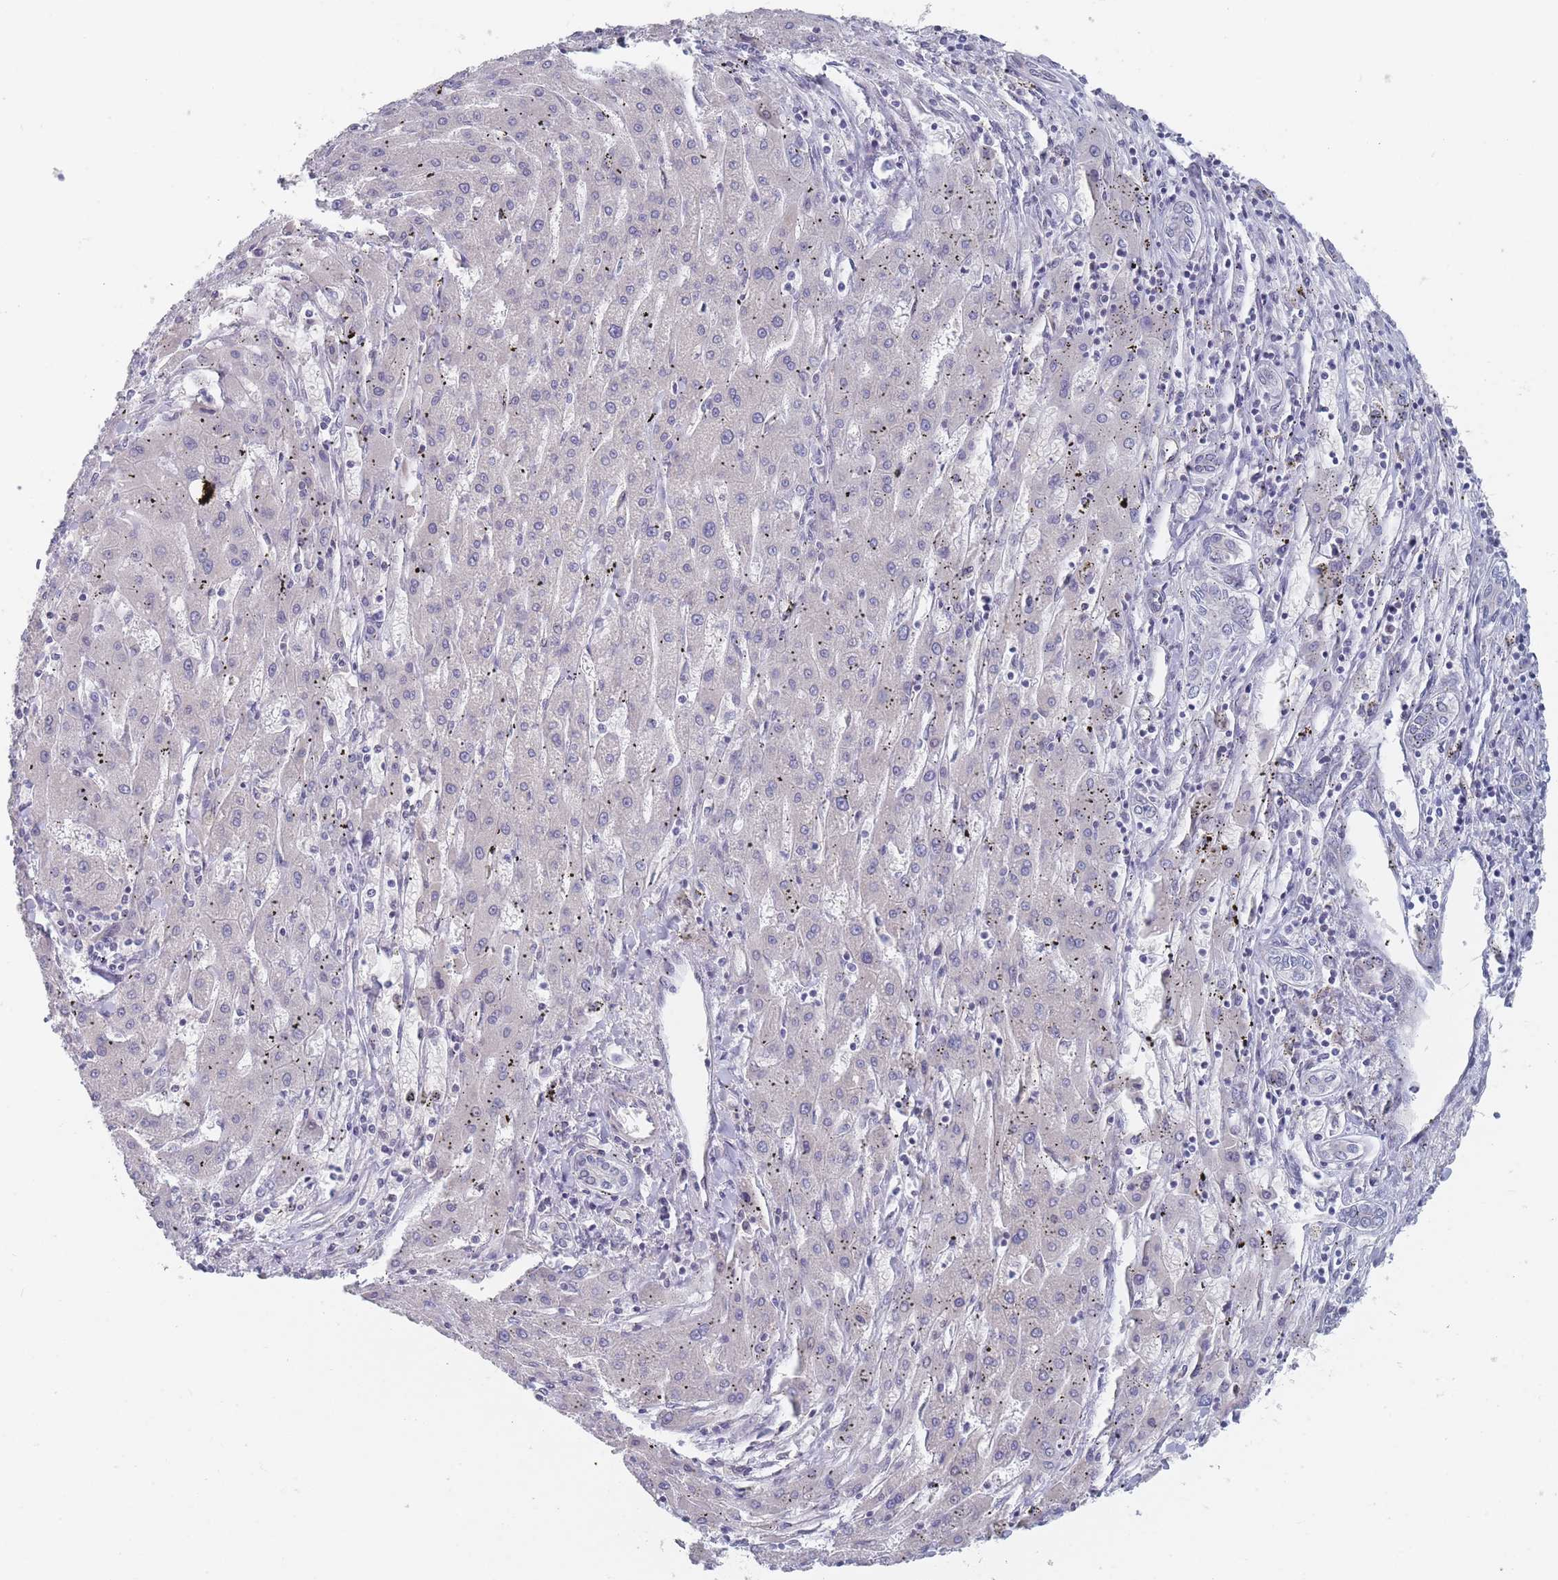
{"staining": {"intensity": "negative", "quantity": "none", "location": "none"}, "tissue": "liver cancer", "cell_type": "Tumor cells", "image_type": "cancer", "snomed": [{"axis": "morphology", "description": "Carcinoma, Hepatocellular, NOS"}, {"axis": "topography", "description": "Liver"}], "caption": "Micrograph shows no significant protein staining in tumor cells of hepatocellular carcinoma (liver).", "gene": "ANKRD10", "patient": {"sex": "male", "age": 72}}